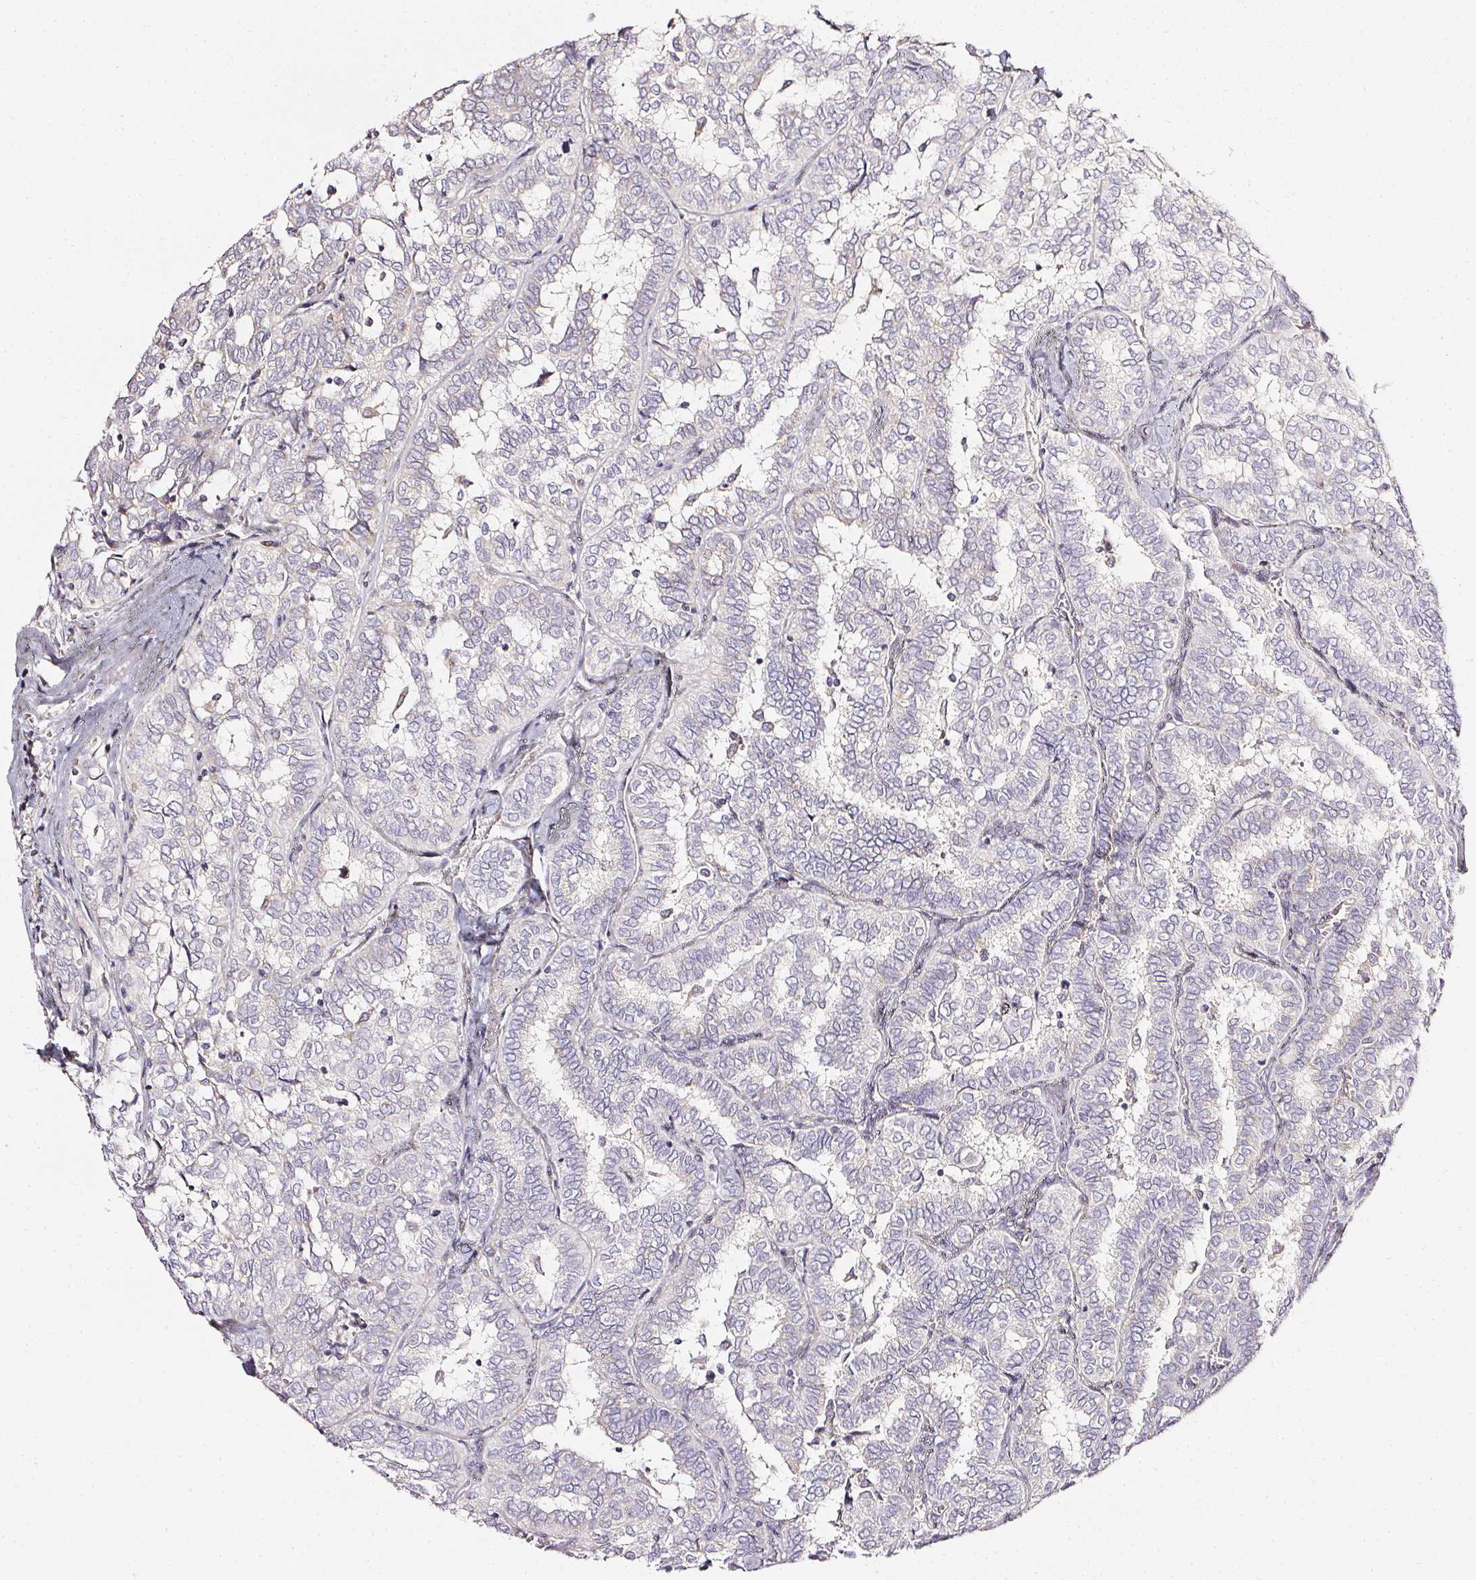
{"staining": {"intensity": "negative", "quantity": "none", "location": "none"}, "tissue": "thyroid cancer", "cell_type": "Tumor cells", "image_type": "cancer", "snomed": [{"axis": "morphology", "description": "Papillary adenocarcinoma, NOS"}, {"axis": "topography", "description": "Thyroid gland"}], "caption": "A histopathology image of thyroid cancer (papillary adenocarcinoma) stained for a protein shows no brown staining in tumor cells.", "gene": "NTRK1", "patient": {"sex": "female", "age": 30}}